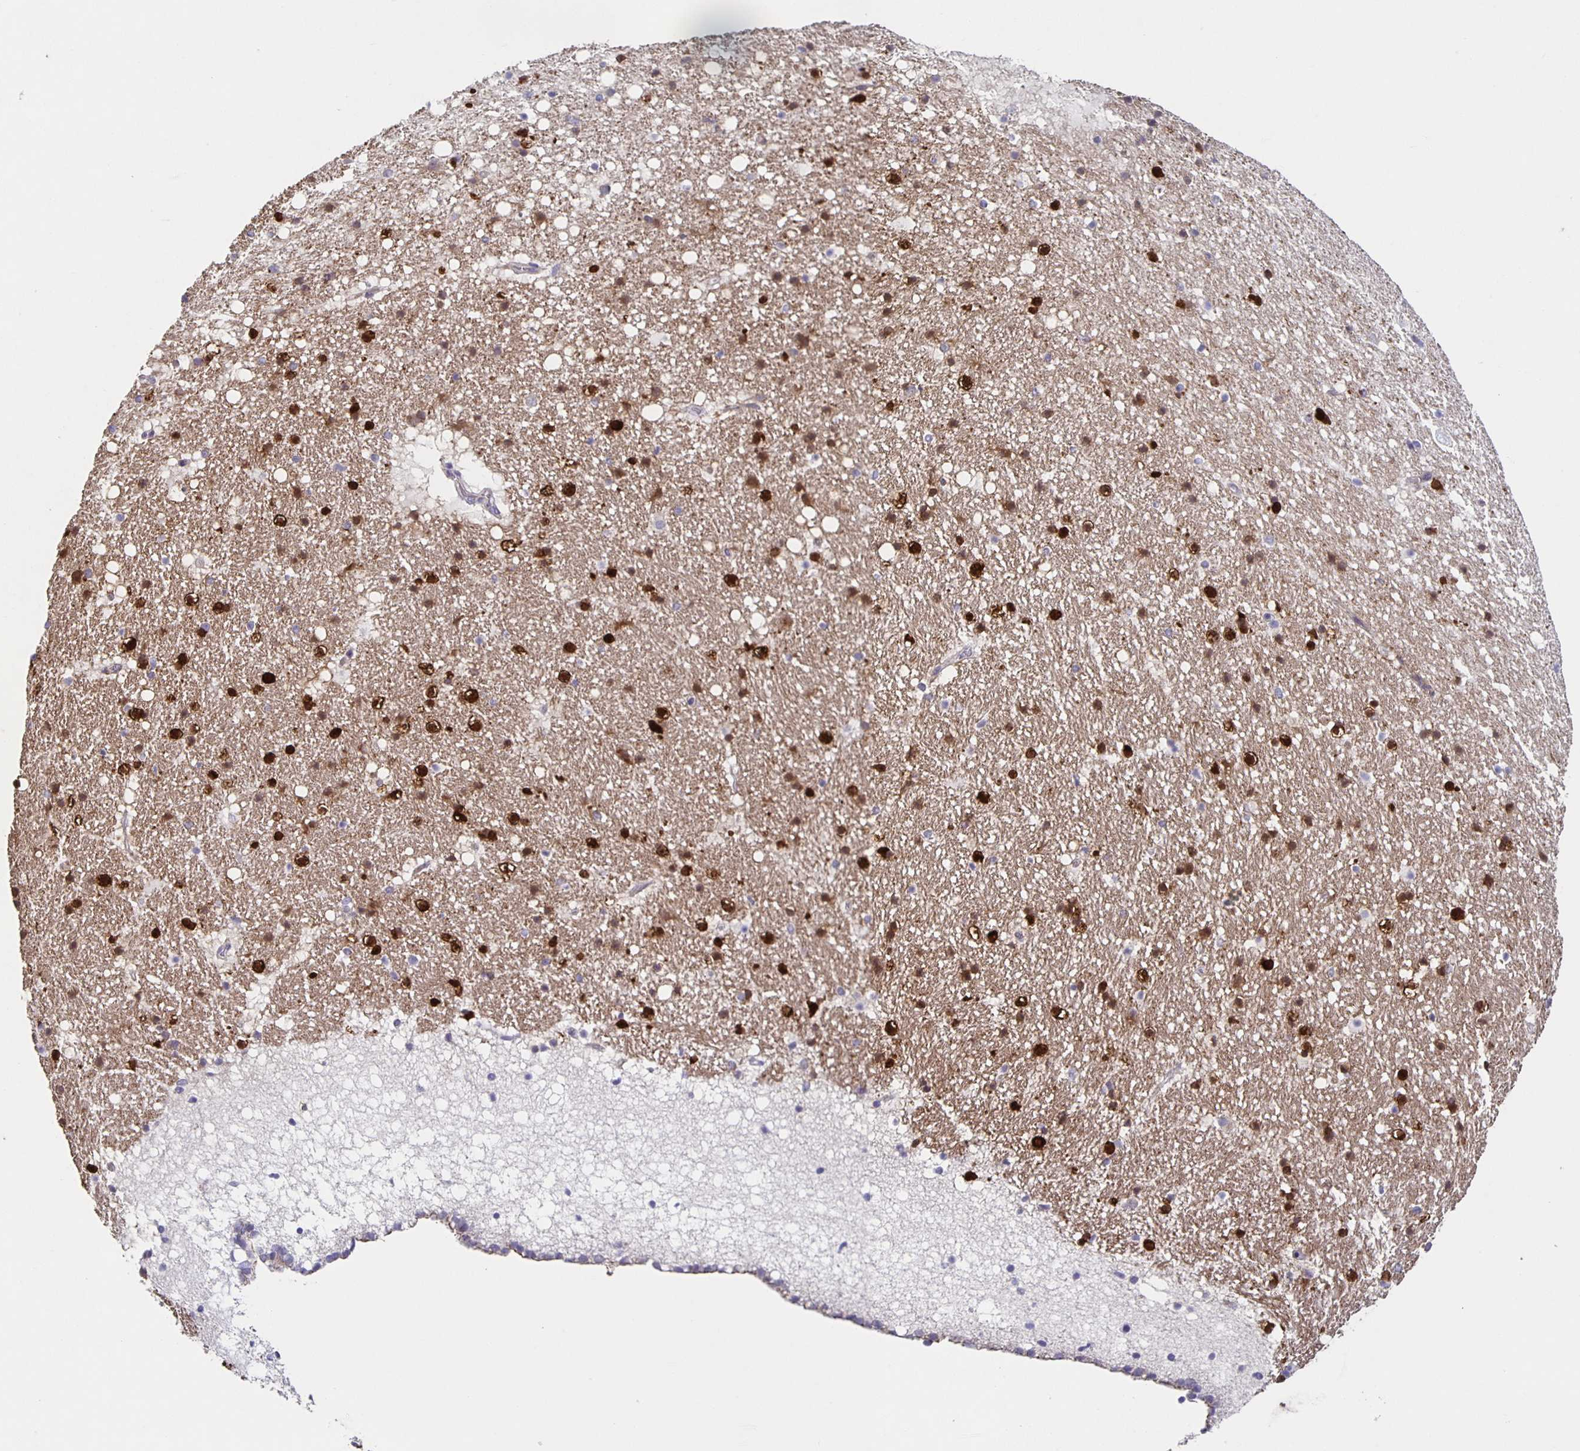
{"staining": {"intensity": "strong", "quantity": "25%-75%", "location": "nuclear"}, "tissue": "hippocampus", "cell_type": "Glial cells", "image_type": "normal", "snomed": [{"axis": "morphology", "description": "Normal tissue, NOS"}, {"axis": "topography", "description": "Hippocampus"}], "caption": "Protein staining demonstrates strong nuclear positivity in about 25%-75% of glial cells in unremarkable hippocampus. (DAB IHC with brightfield microscopy, high magnification).", "gene": "CARNS1", "patient": {"sex": "female", "age": 42}}